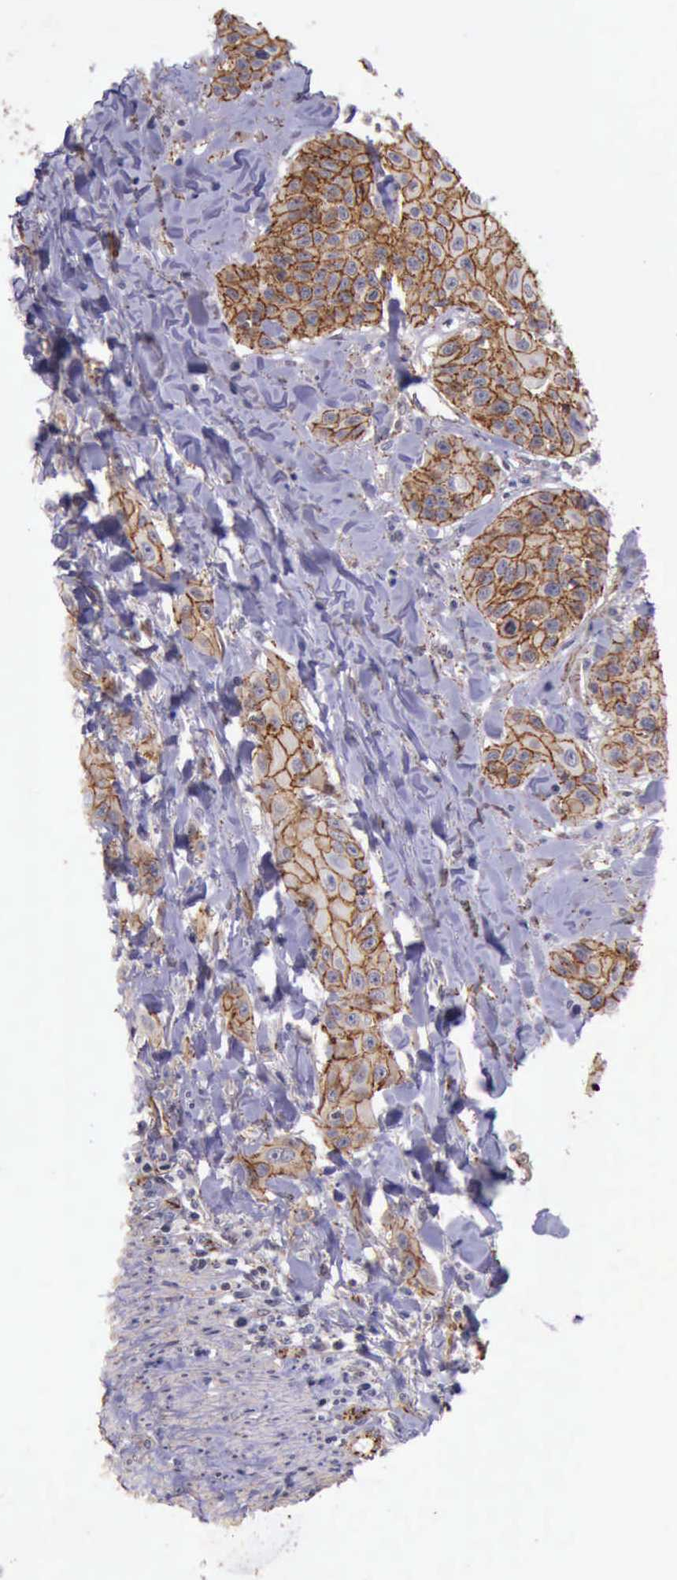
{"staining": {"intensity": "moderate", "quantity": ">75%", "location": "cytoplasmic/membranous"}, "tissue": "head and neck cancer", "cell_type": "Tumor cells", "image_type": "cancer", "snomed": [{"axis": "morphology", "description": "Squamous cell carcinoma, NOS"}, {"axis": "morphology", "description": "Squamous cell carcinoma, metastatic, NOS"}, {"axis": "topography", "description": "Lymph node"}, {"axis": "topography", "description": "Salivary gland"}, {"axis": "topography", "description": "Head-Neck"}], "caption": "Tumor cells show moderate cytoplasmic/membranous staining in about >75% of cells in head and neck cancer (metastatic squamous cell carcinoma).", "gene": "CTNNB1", "patient": {"sex": "female", "age": 74}}